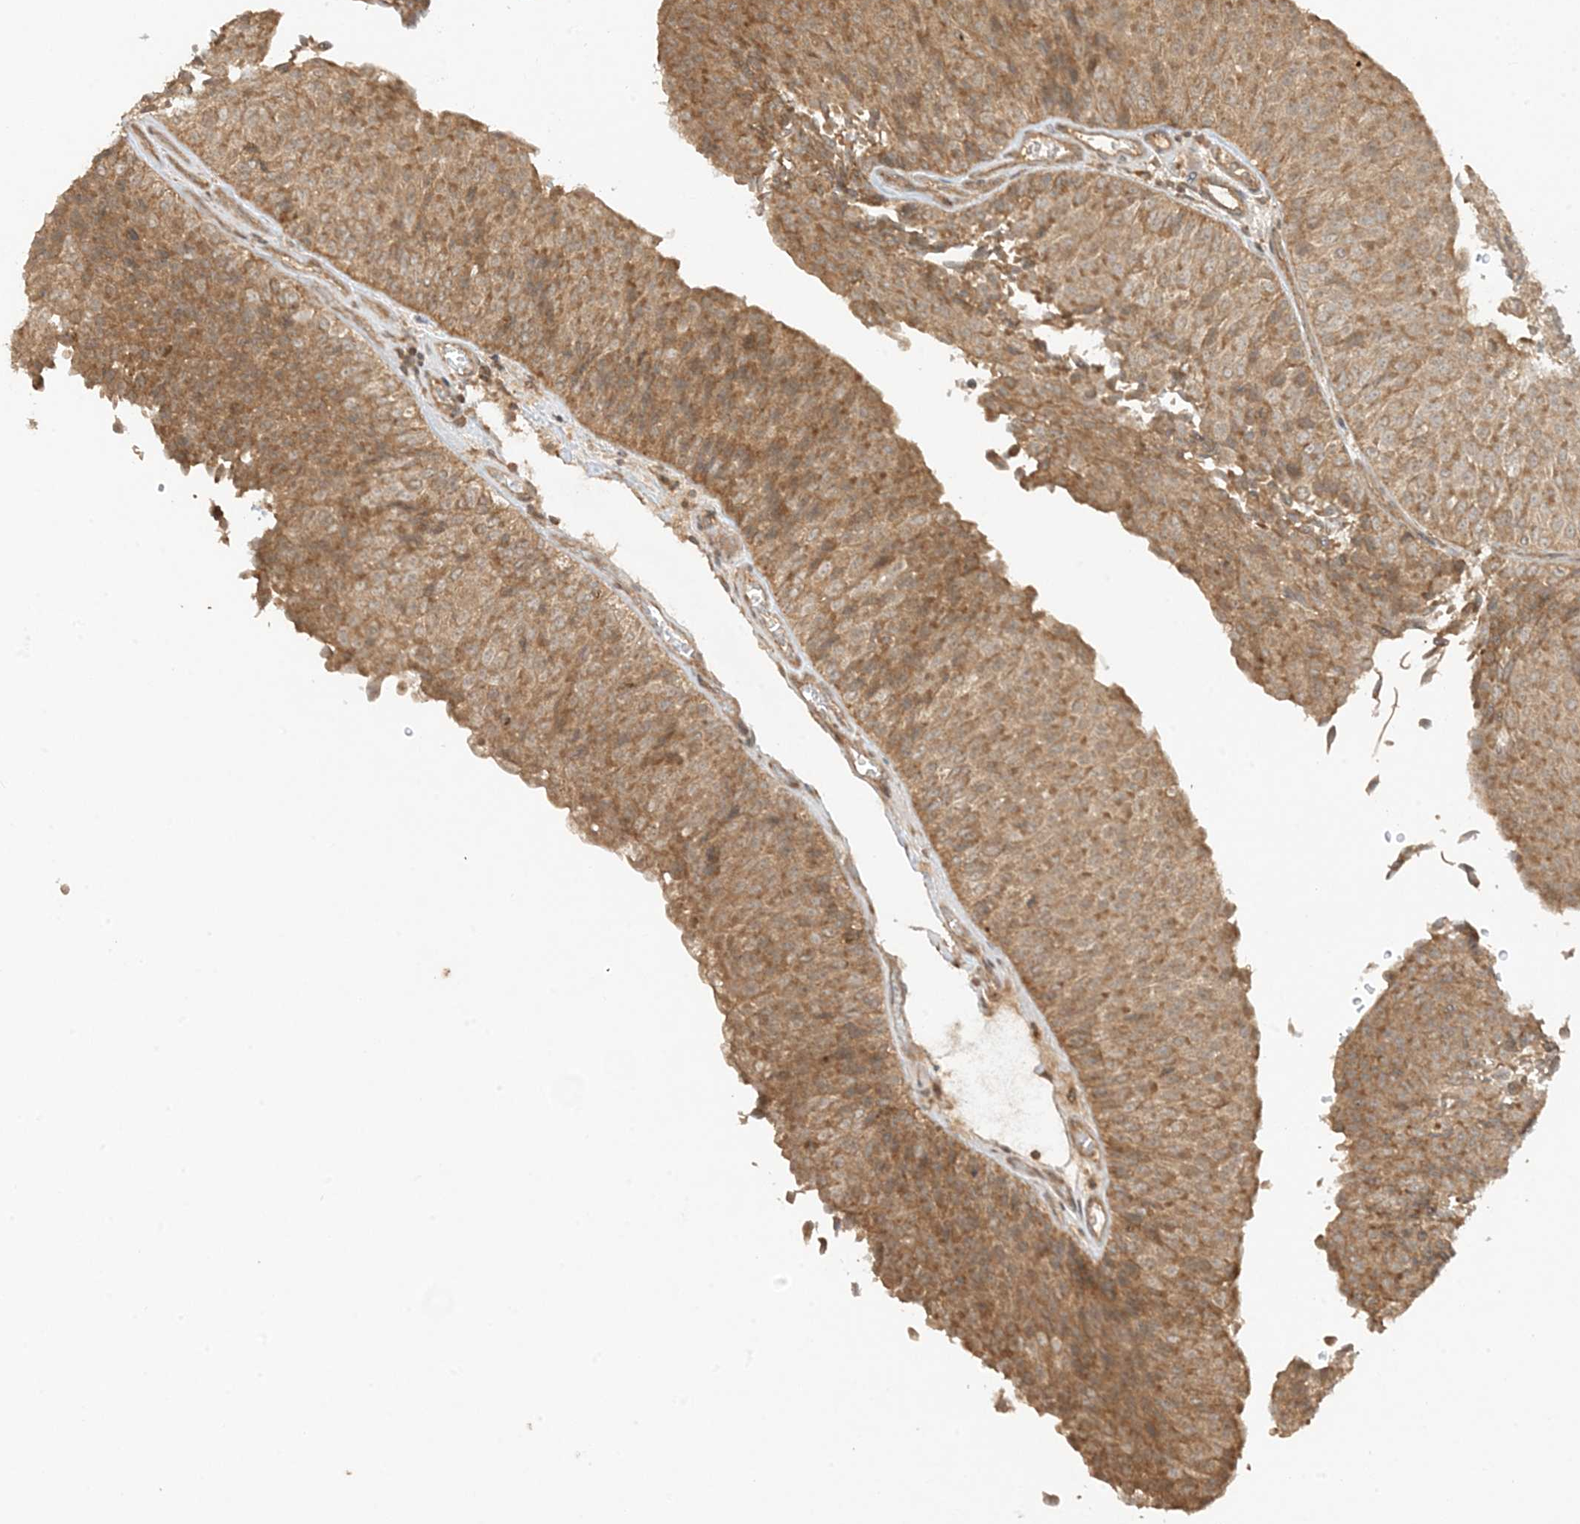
{"staining": {"intensity": "moderate", "quantity": ">75%", "location": "cytoplasmic/membranous"}, "tissue": "urothelial cancer", "cell_type": "Tumor cells", "image_type": "cancer", "snomed": [{"axis": "morphology", "description": "Urothelial carcinoma, Low grade"}, {"axis": "topography", "description": "Urinary bladder"}], "caption": "A high-resolution histopathology image shows IHC staining of low-grade urothelial carcinoma, which displays moderate cytoplasmic/membranous expression in about >75% of tumor cells.", "gene": "XRN1", "patient": {"sex": "male", "age": 78}}